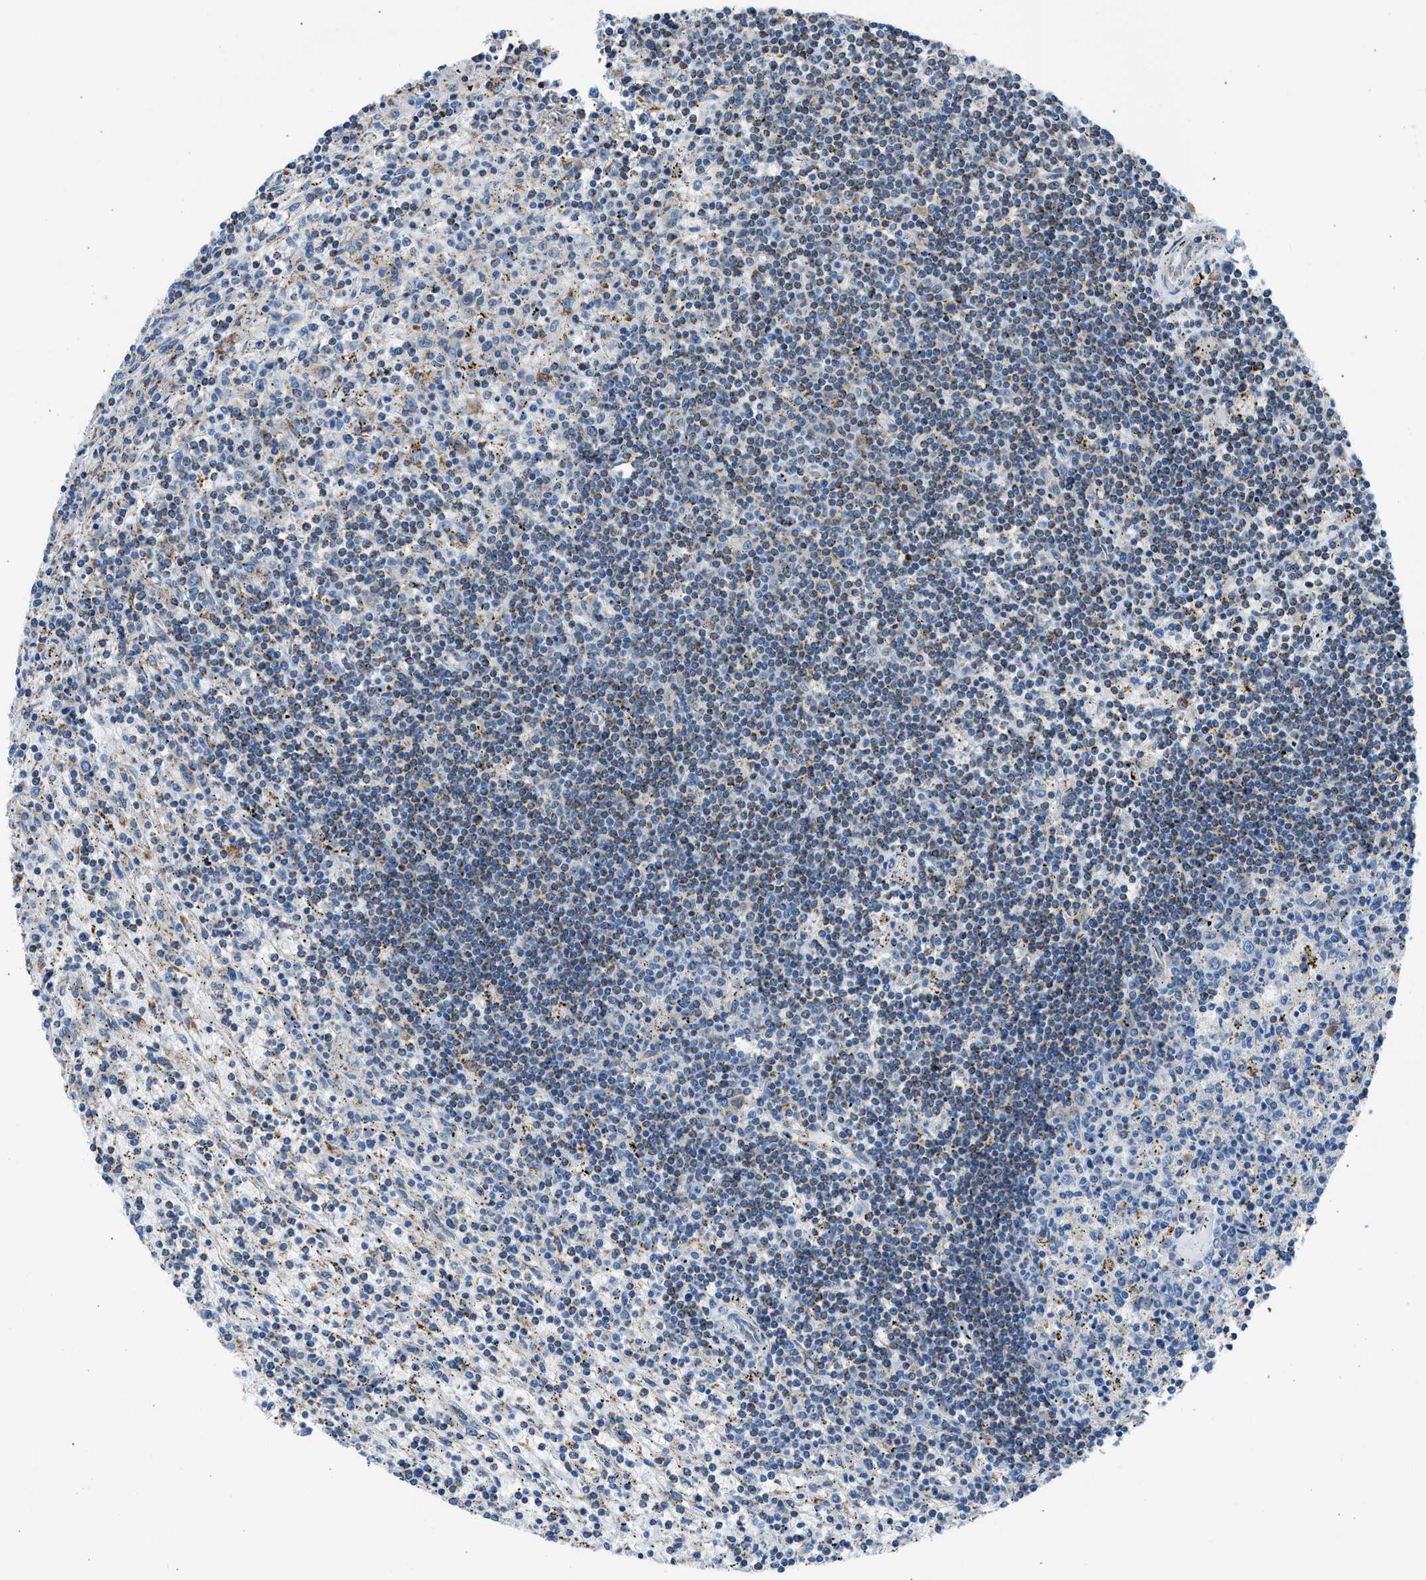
{"staining": {"intensity": "moderate", "quantity": "<25%", "location": "cytoplasmic/membranous"}, "tissue": "lymphoma", "cell_type": "Tumor cells", "image_type": "cancer", "snomed": [{"axis": "morphology", "description": "Malignant lymphoma, non-Hodgkin's type, Low grade"}, {"axis": "topography", "description": "Spleen"}], "caption": "Lymphoma stained with DAB (3,3'-diaminobenzidine) IHC reveals low levels of moderate cytoplasmic/membranous staining in approximately <25% of tumor cells.", "gene": "CAMKK2", "patient": {"sex": "male", "age": 76}}